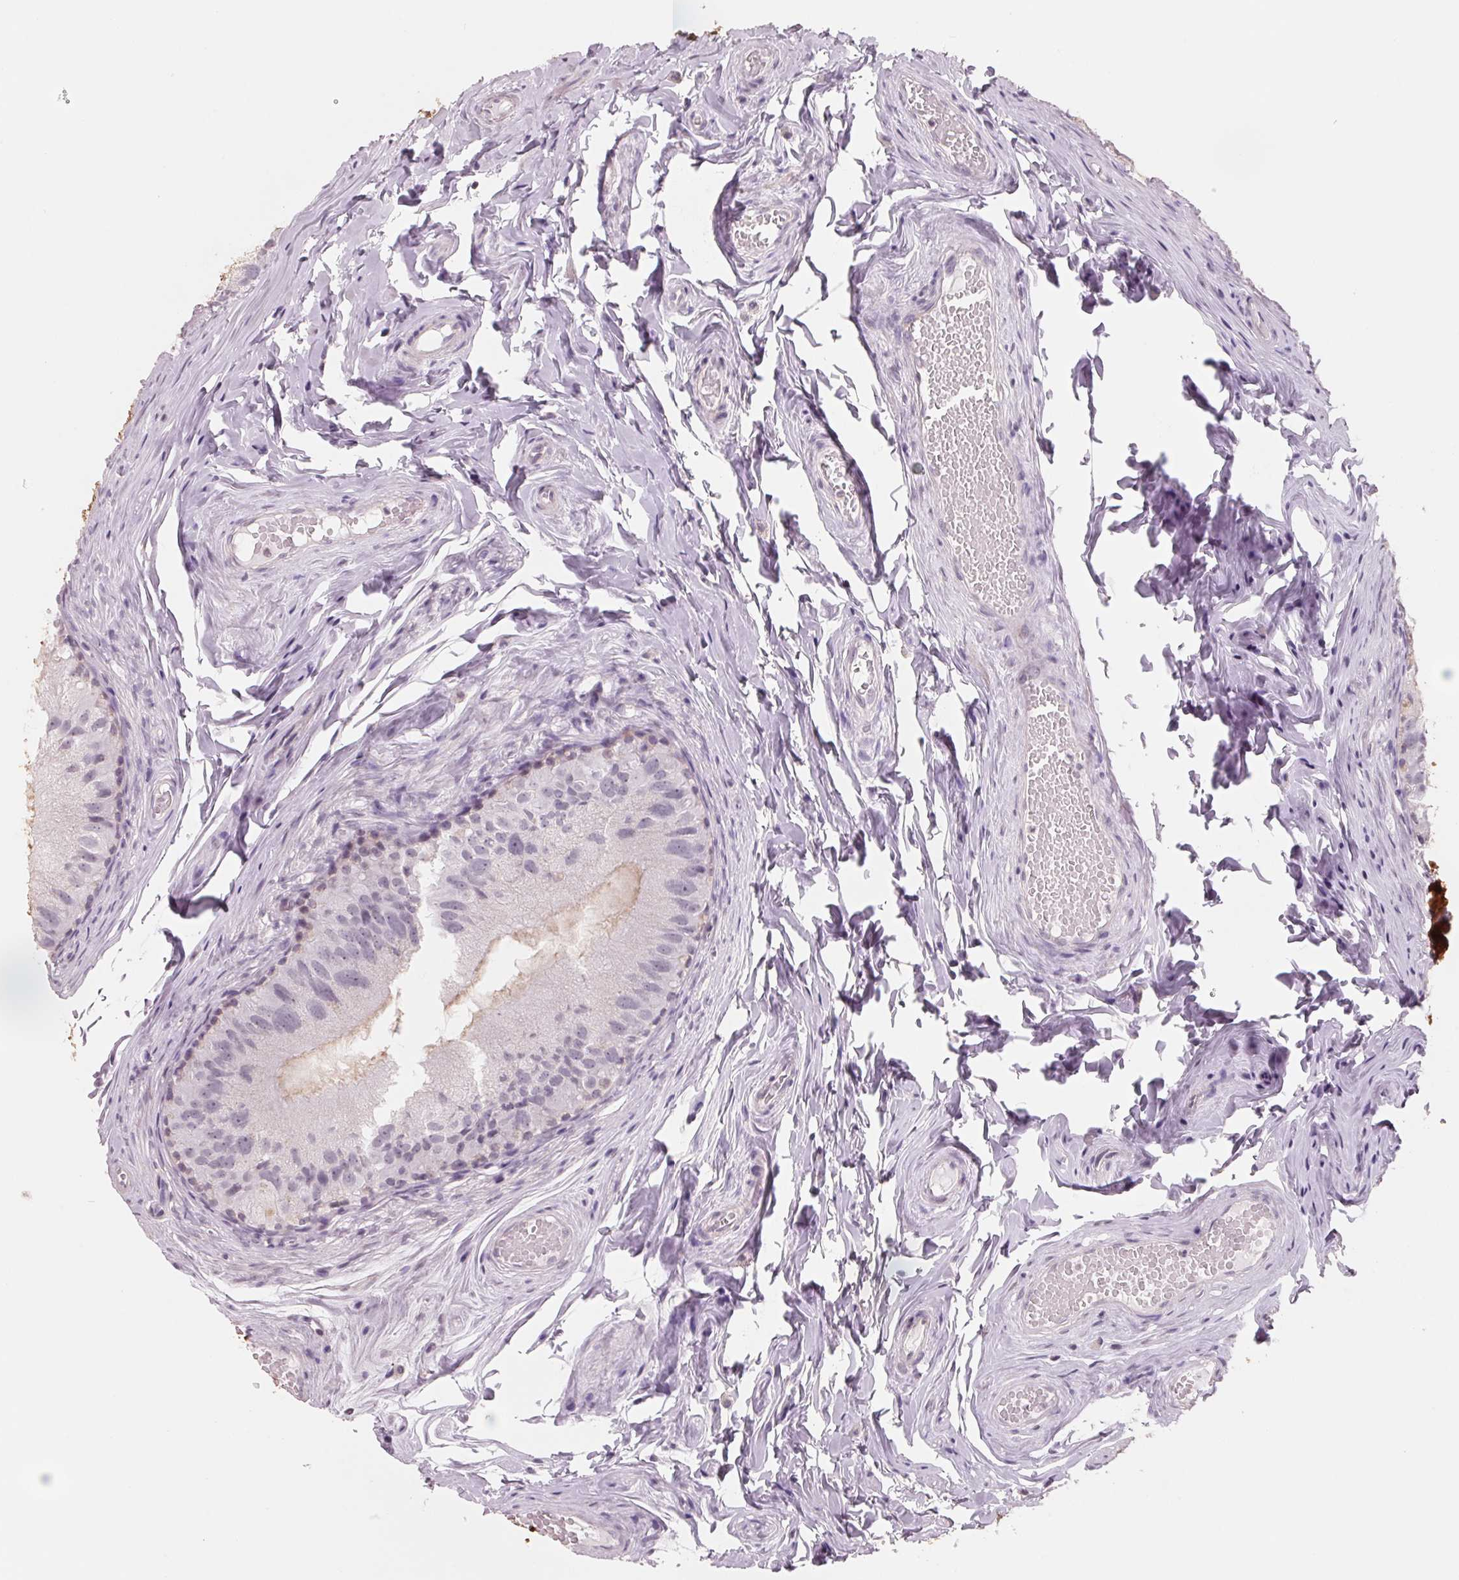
{"staining": {"intensity": "negative", "quantity": "none", "location": "none"}, "tissue": "epididymis", "cell_type": "Glandular cells", "image_type": "normal", "snomed": [{"axis": "morphology", "description": "Normal tissue, NOS"}, {"axis": "topography", "description": "Epididymis"}], "caption": "IHC image of benign epididymis: human epididymis stained with DAB reveals no significant protein staining in glandular cells. Brightfield microscopy of immunohistochemistry stained with DAB (brown) and hematoxylin (blue), captured at high magnification.", "gene": "FTCD", "patient": {"sex": "male", "age": 45}}